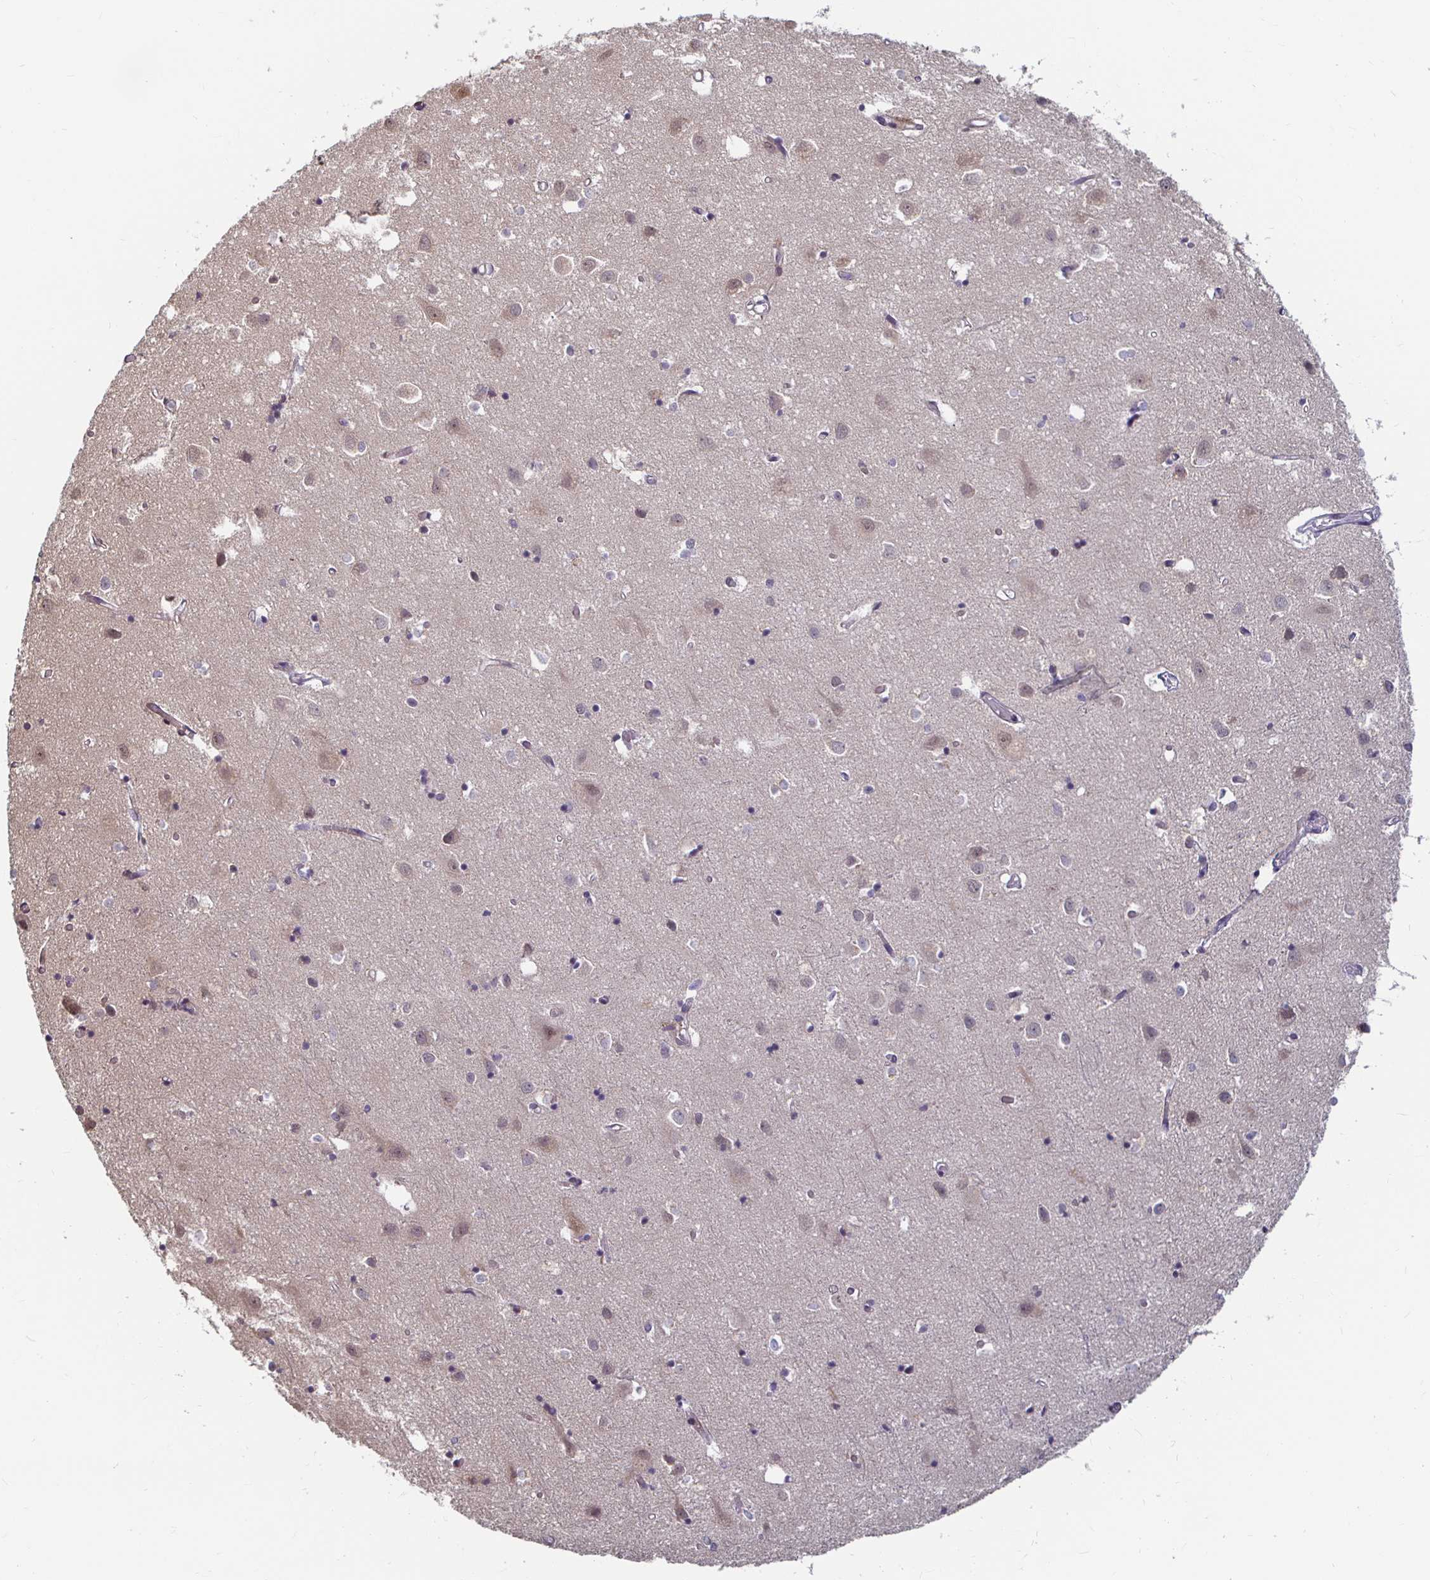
{"staining": {"intensity": "negative", "quantity": "none", "location": "none"}, "tissue": "cerebral cortex", "cell_type": "Endothelial cells", "image_type": "normal", "snomed": [{"axis": "morphology", "description": "Normal tissue, NOS"}, {"axis": "topography", "description": "Cerebral cortex"}], "caption": "High power microscopy micrograph of an immunohistochemistry histopathology image of benign cerebral cortex, revealing no significant expression in endothelial cells.", "gene": "CAPN11", "patient": {"sex": "male", "age": 70}}